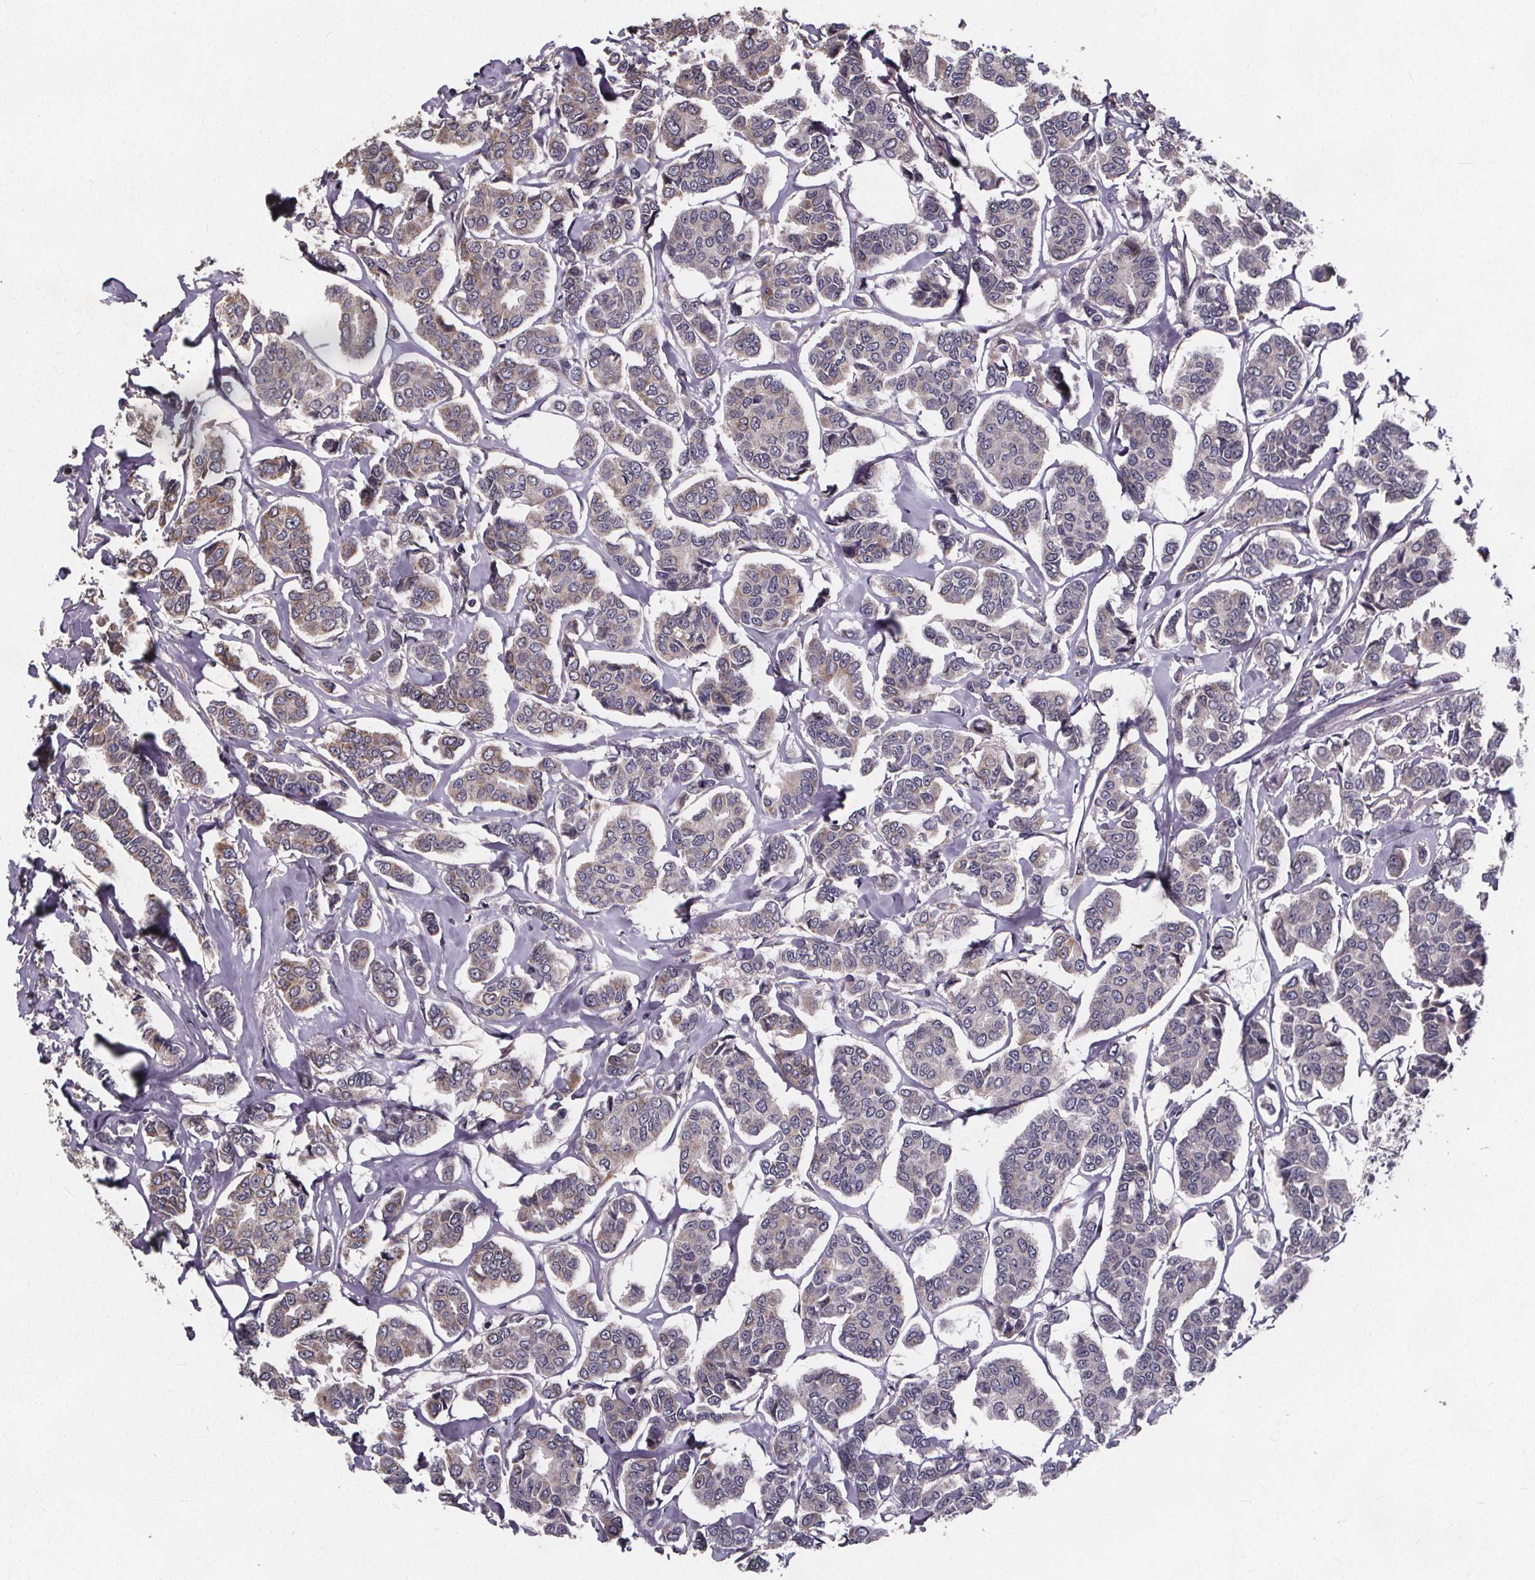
{"staining": {"intensity": "weak", "quantity": "<25%", "location": "cytoplasmic/membranous"}, "tissue": "breast cancer", "cell_type": "Tumor cells", "image_type": "cancer", "snomed": [{"axis": "morphology", "description": "Duct carcinoma"}, {"axis": "topography", "description": "Breast"}], "caption": "DAB (3,3'-diaminobenzidine) immunohistochemical staining of breast cancer (invasive ductal carcinoma) displays no significant positivity in tumor cells. (DAB (3,3'-diaminobenzidine) IHC, high magnification).", "gene": "YME1L1", "patient": {"sex": "female", "age": 94}}